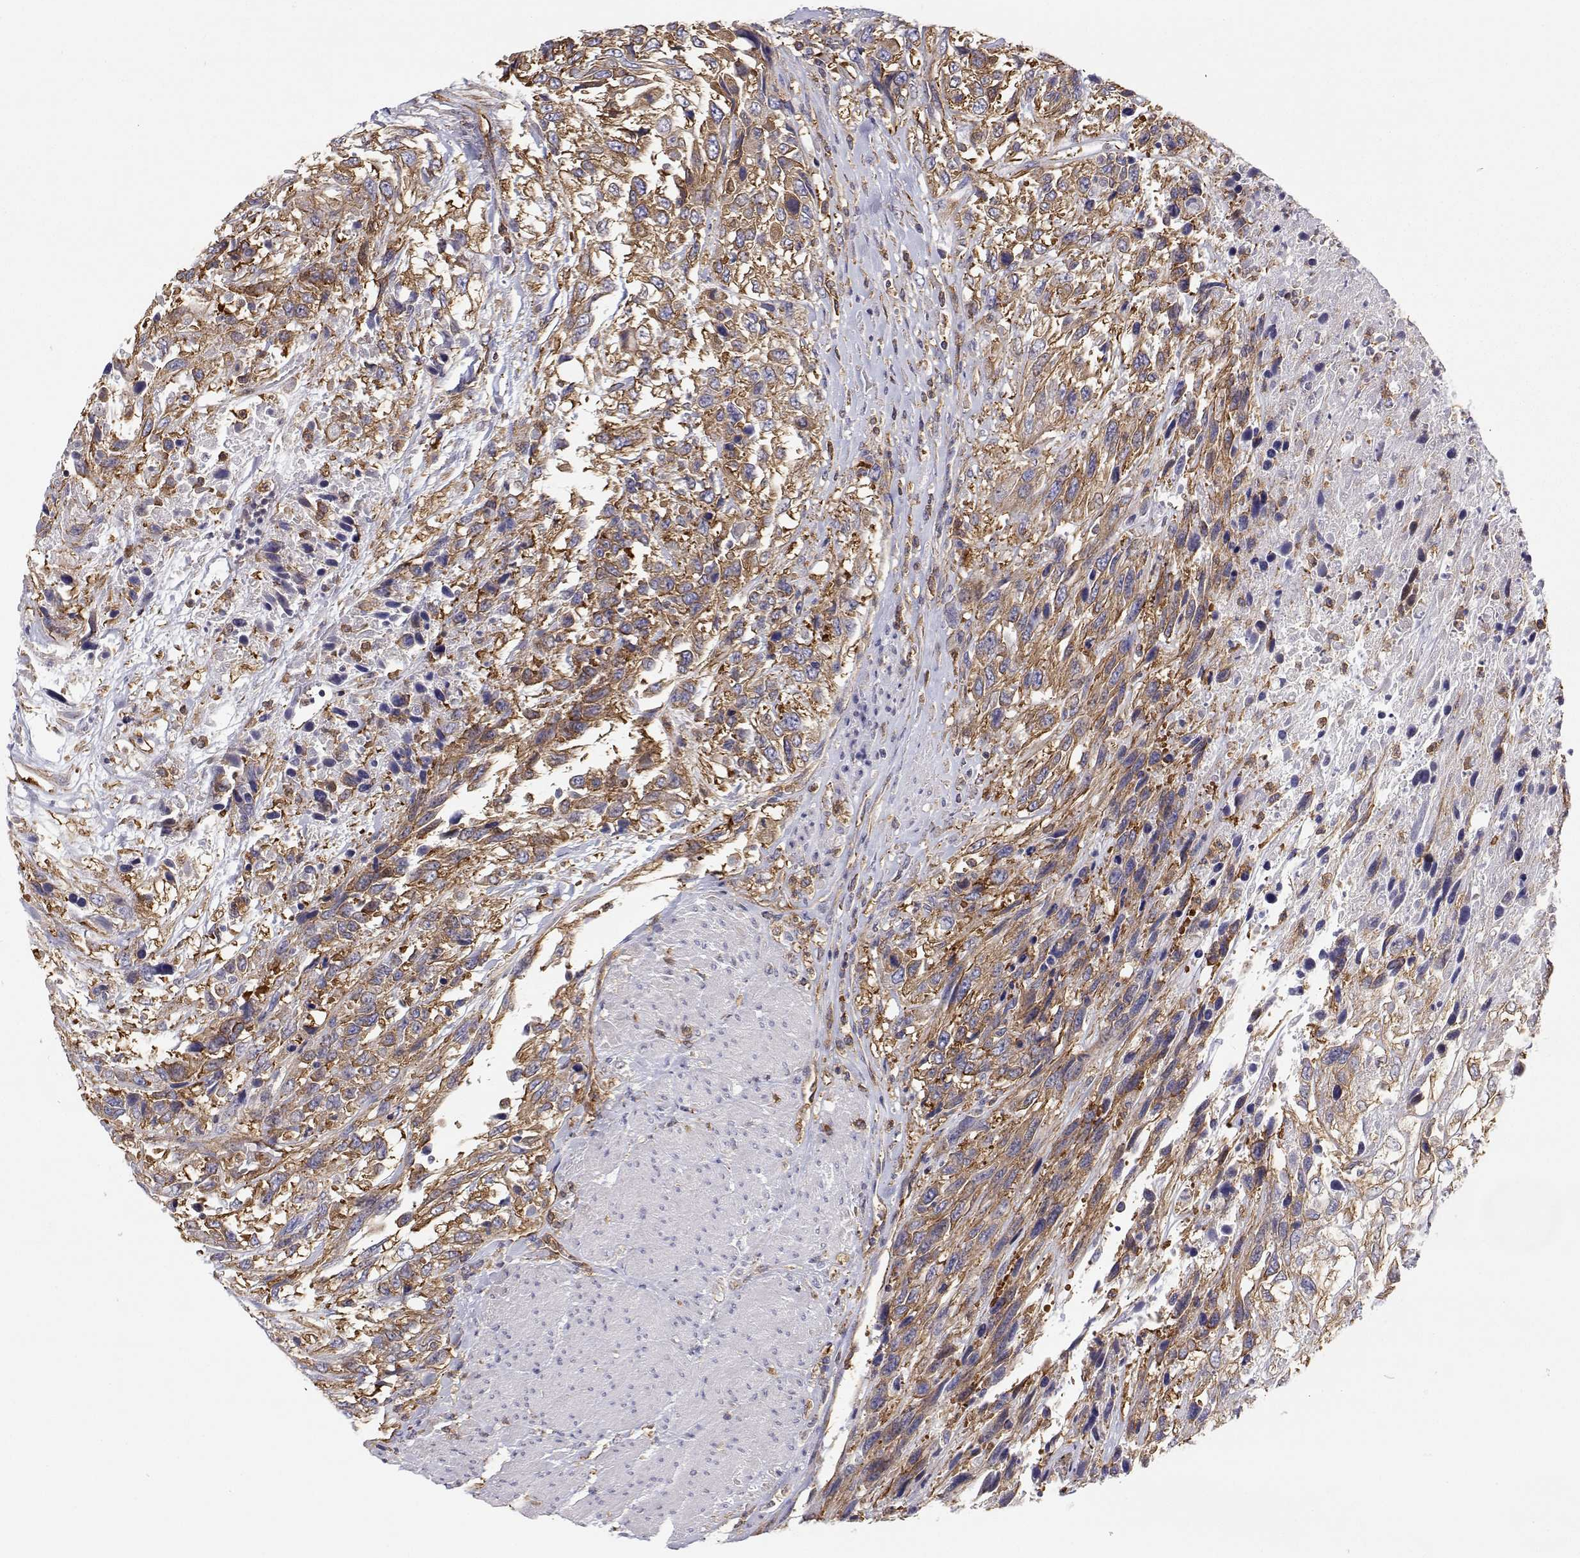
{"staining": {"intensity": "moderate", "quantity": ">75%", "location": "cytoplasmic/membranous"}, "tissue": "urothelial cancer", "cell_type": "Tumor cells", "image_type": "cancer", "snomed": [{"axis": "morphology", "description": "Urothelial carcinoma, High grade"}, {"axis": "topography", "description": "Urinary bladder"}], "caption": "Urothelial carcinoma (high-grade) stained for a protein (brown) demonstrates moderate cytoplasmic/membranous positive expression in about >75% of tumor cells.", "gene": "MYH9", "patient": {"sex": "female", "age": 70}}